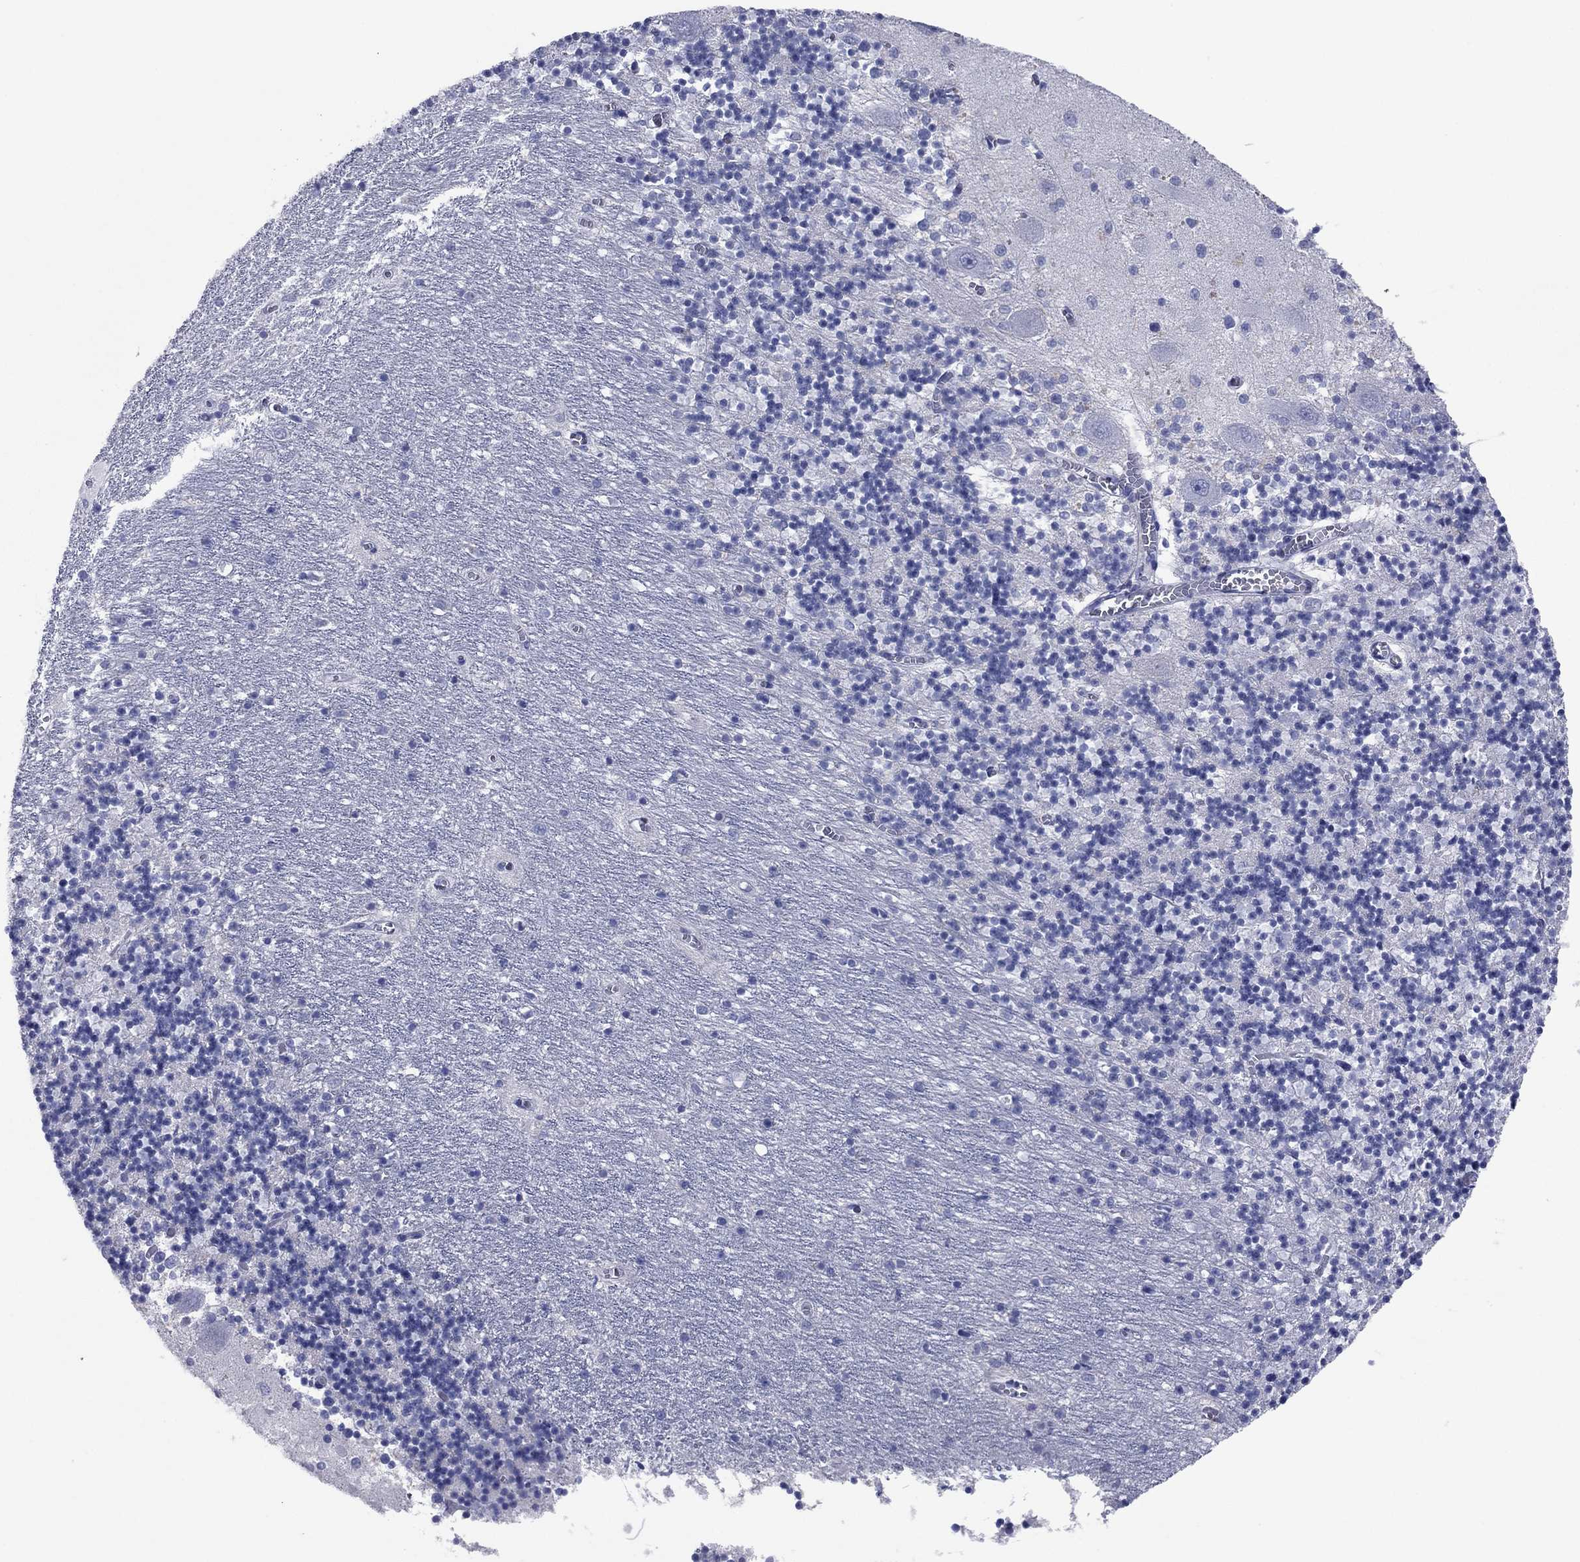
{"staining": {"intensity": "negative", "quantity": "none", "location": "none"}, "tissue": "cerebellum", "cell_type": "Cells in granular layer", "image_type": "normal", "snomed": [{"axis": "morphology", "description": "Normal tissue, NOS"}, {"axis": "topography", "description": "Cerebellum"}], "caption": "Immunohistochemistry (IHC) of normal human cerebellum reveals no staining in cells in granular layer. The staining was performed using DAB (3,3'-diaminobenzidine) to visualize the protein expression in brown, while the nuclei were stained in blue with hematoxylin (Magnification: 20x).", "gene": "PVR", "patient": {"sex": "female", "age": 64}}